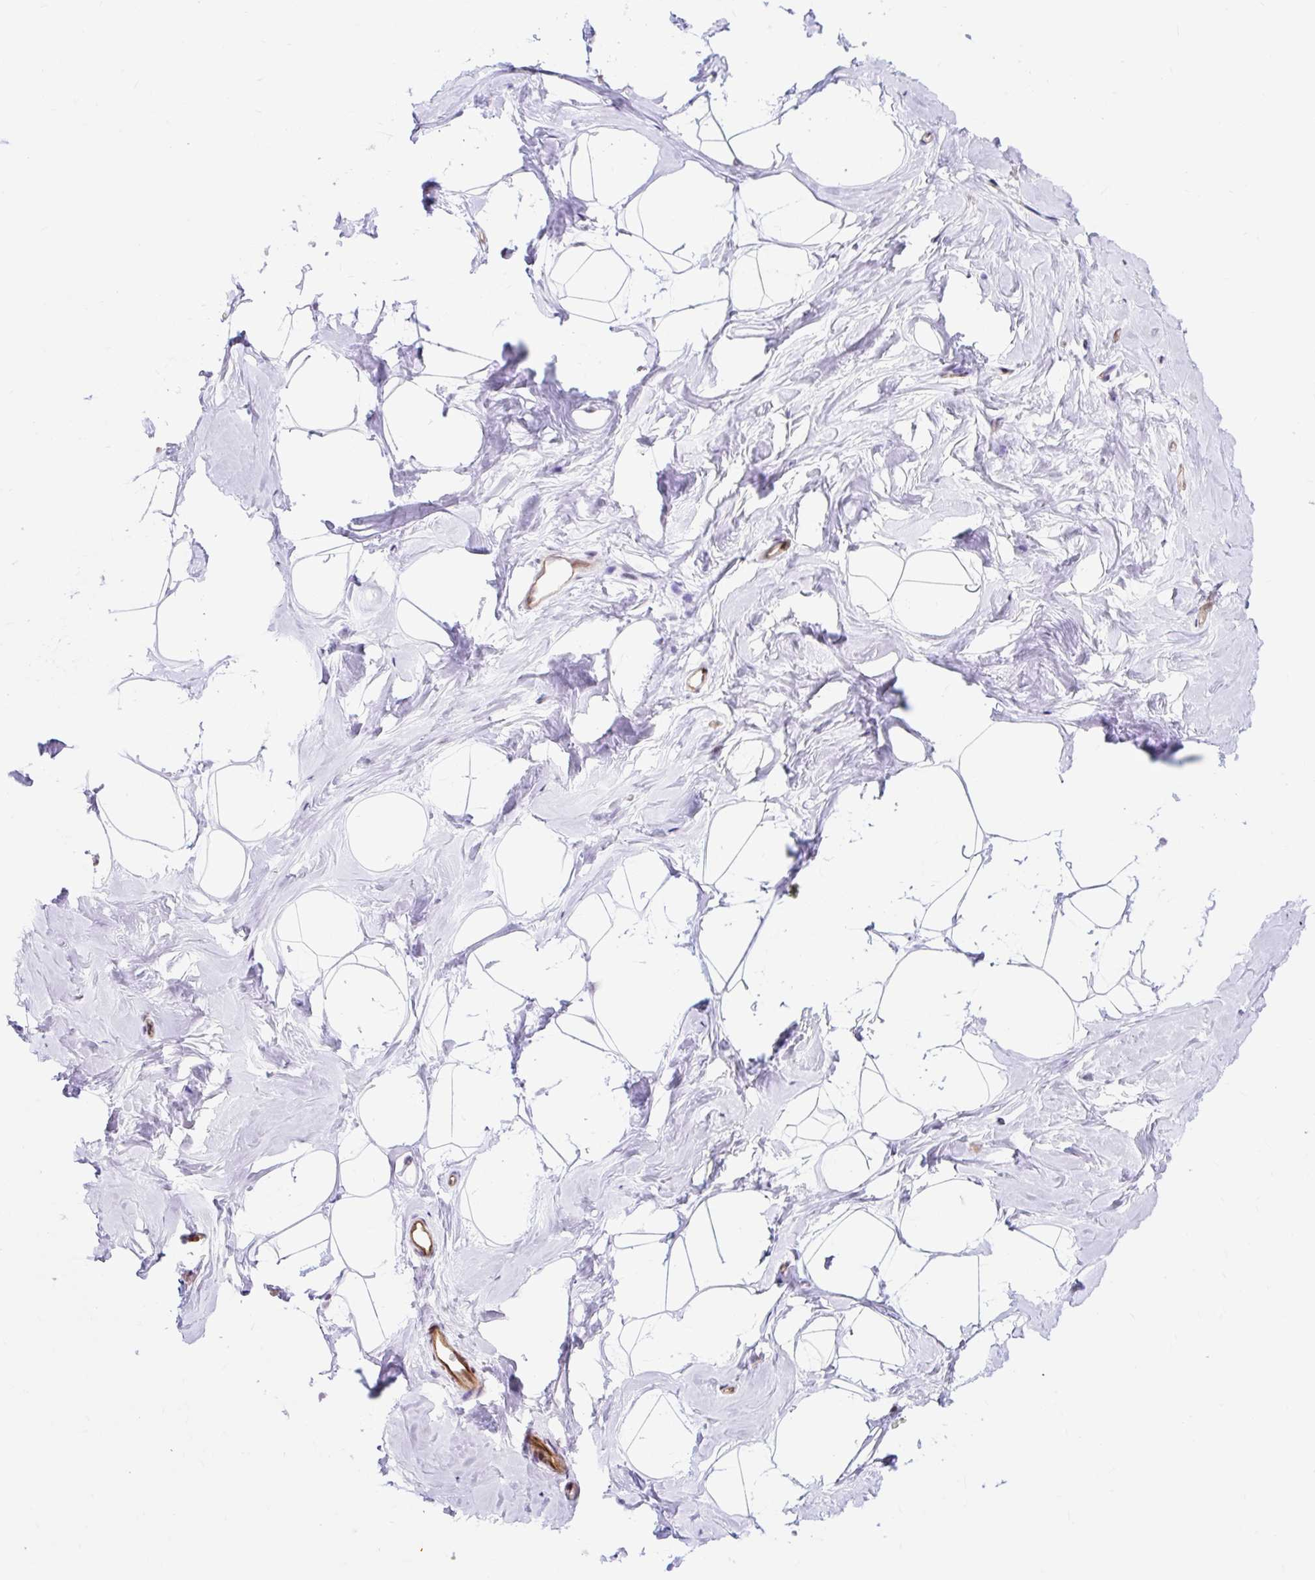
{"staining": {"intensity": "negative", "quantity": "none", "location": "none"}, "tissue": "breast", "cell_type": "Adipocytes", "image_type": "normal", "snomed": [{"axis": "morphology", "description": "Normal tissue, NOS"}, {"axis": "topography", "description": "Breast"}], "caption": "An image of human breast is negative for staining in adipocytes. (DAB immunohistochemistry (IHC) with hematoxylin counter stain).", "gene": "HIP1R", "patient": {"sex": "female", "age": 32}}